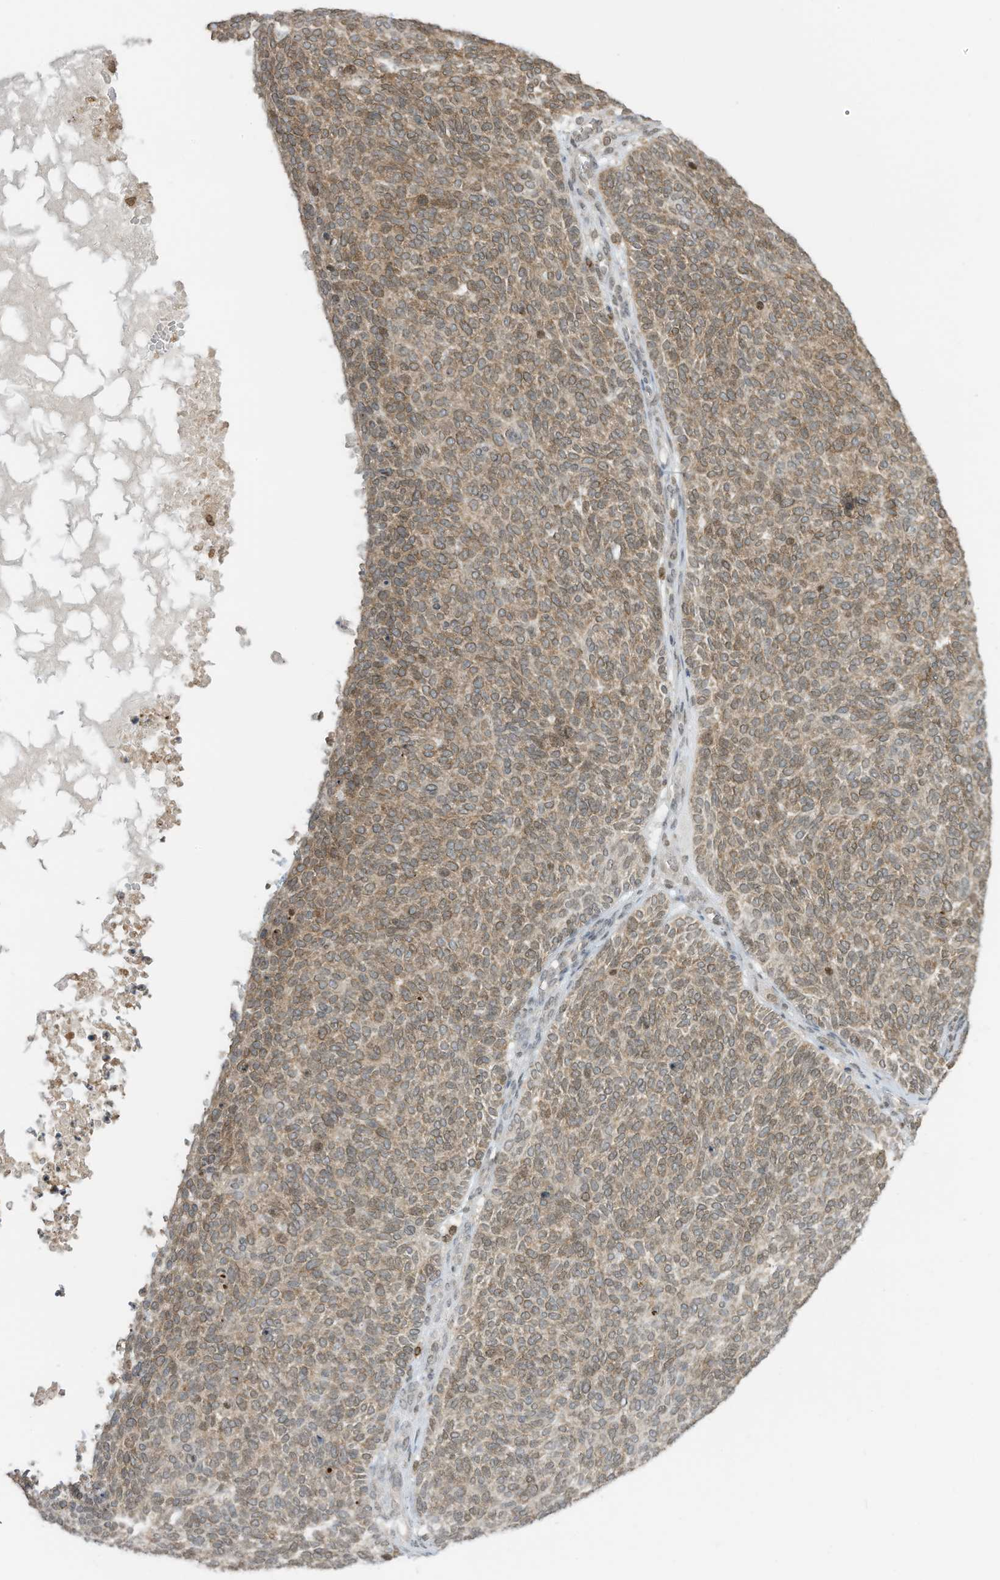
{"staining": {"intensity": "moderate", "quantity": "<25%", "location": "cytoplasmic/membranous"}, "tissue": "skin cancer", "cell_type": "Tumor cells", "image_type": "cancer", "snomed": [{"axis": "morphology", "description": "Squamous cell carcinoma, NOS"}, {"axis": "topography", "description": "Skin"}], "caption": "Tumor cells exhibit moderate cytoplasmic/membranous expression in approximately <25% of cells in skin cancer (squamous cell carcinoma).", "gene": "KPNB1", "patient": {"sex": "female", "age": 90}}